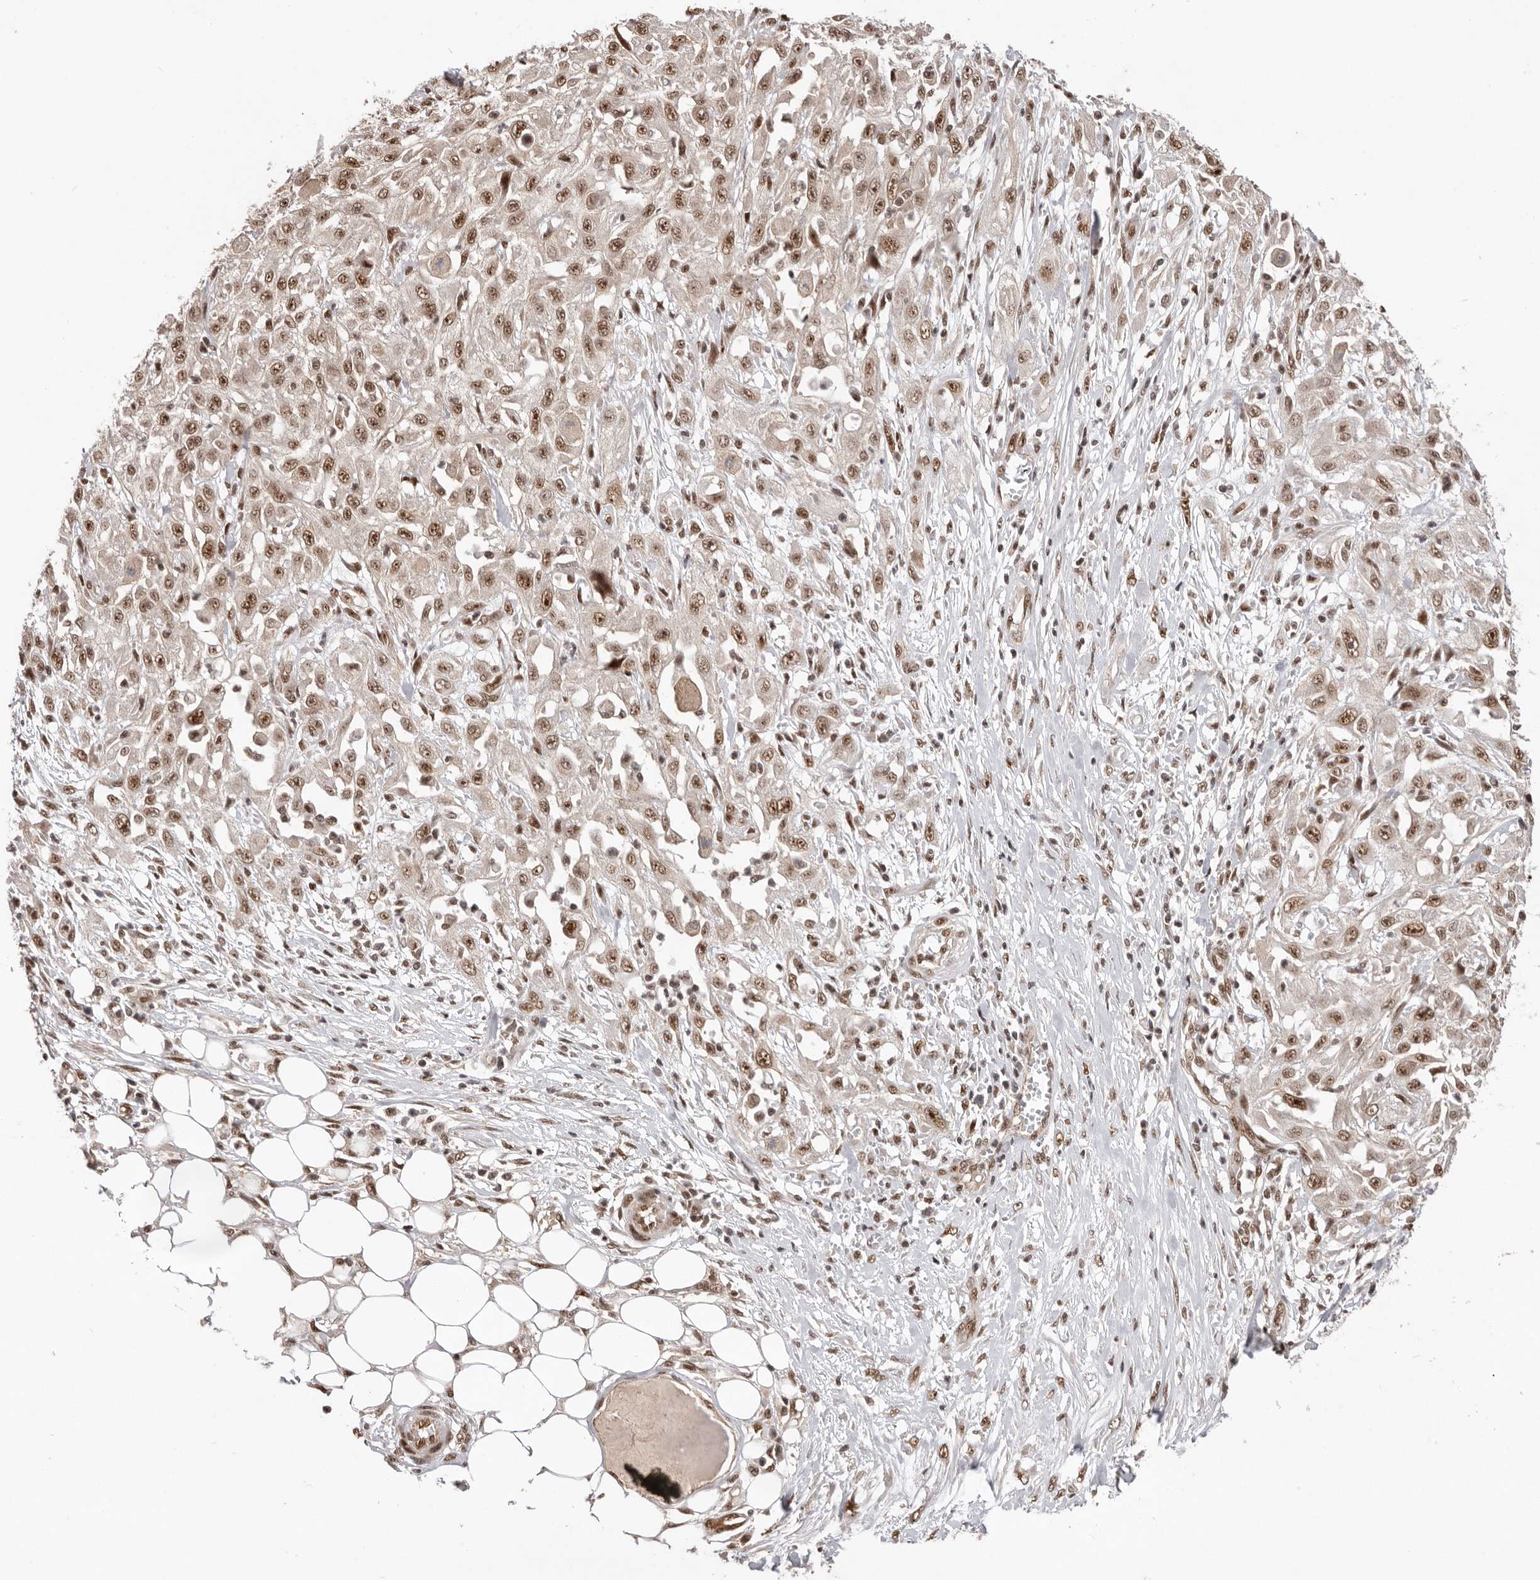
{"staining": {"intensity": "moderate", "quantity": ">75%", "location": "nuclear"}, "tissue": "skin cancer", "cell_type": "Tumor cells", "image_type": "cancer", "snomed": [{"axis": "morphology", "description": "Squamous cell carcinoma, NOS"}, {"axis": "morphology", "description": "Squamous cell carcinoma, metastatic, NOS"}, {"axis": "topography", "description": "Skin"}, {"axis": "topography", "description": "Lymph node"}], "caption": "Protein staining of skin cancer tissue reveals moderate nuclear expression in about >75% of tumor cells. Nuclei are stained in blue.", "gene": "CHTOP", "patient": {"sex": "male", "age": 75}}